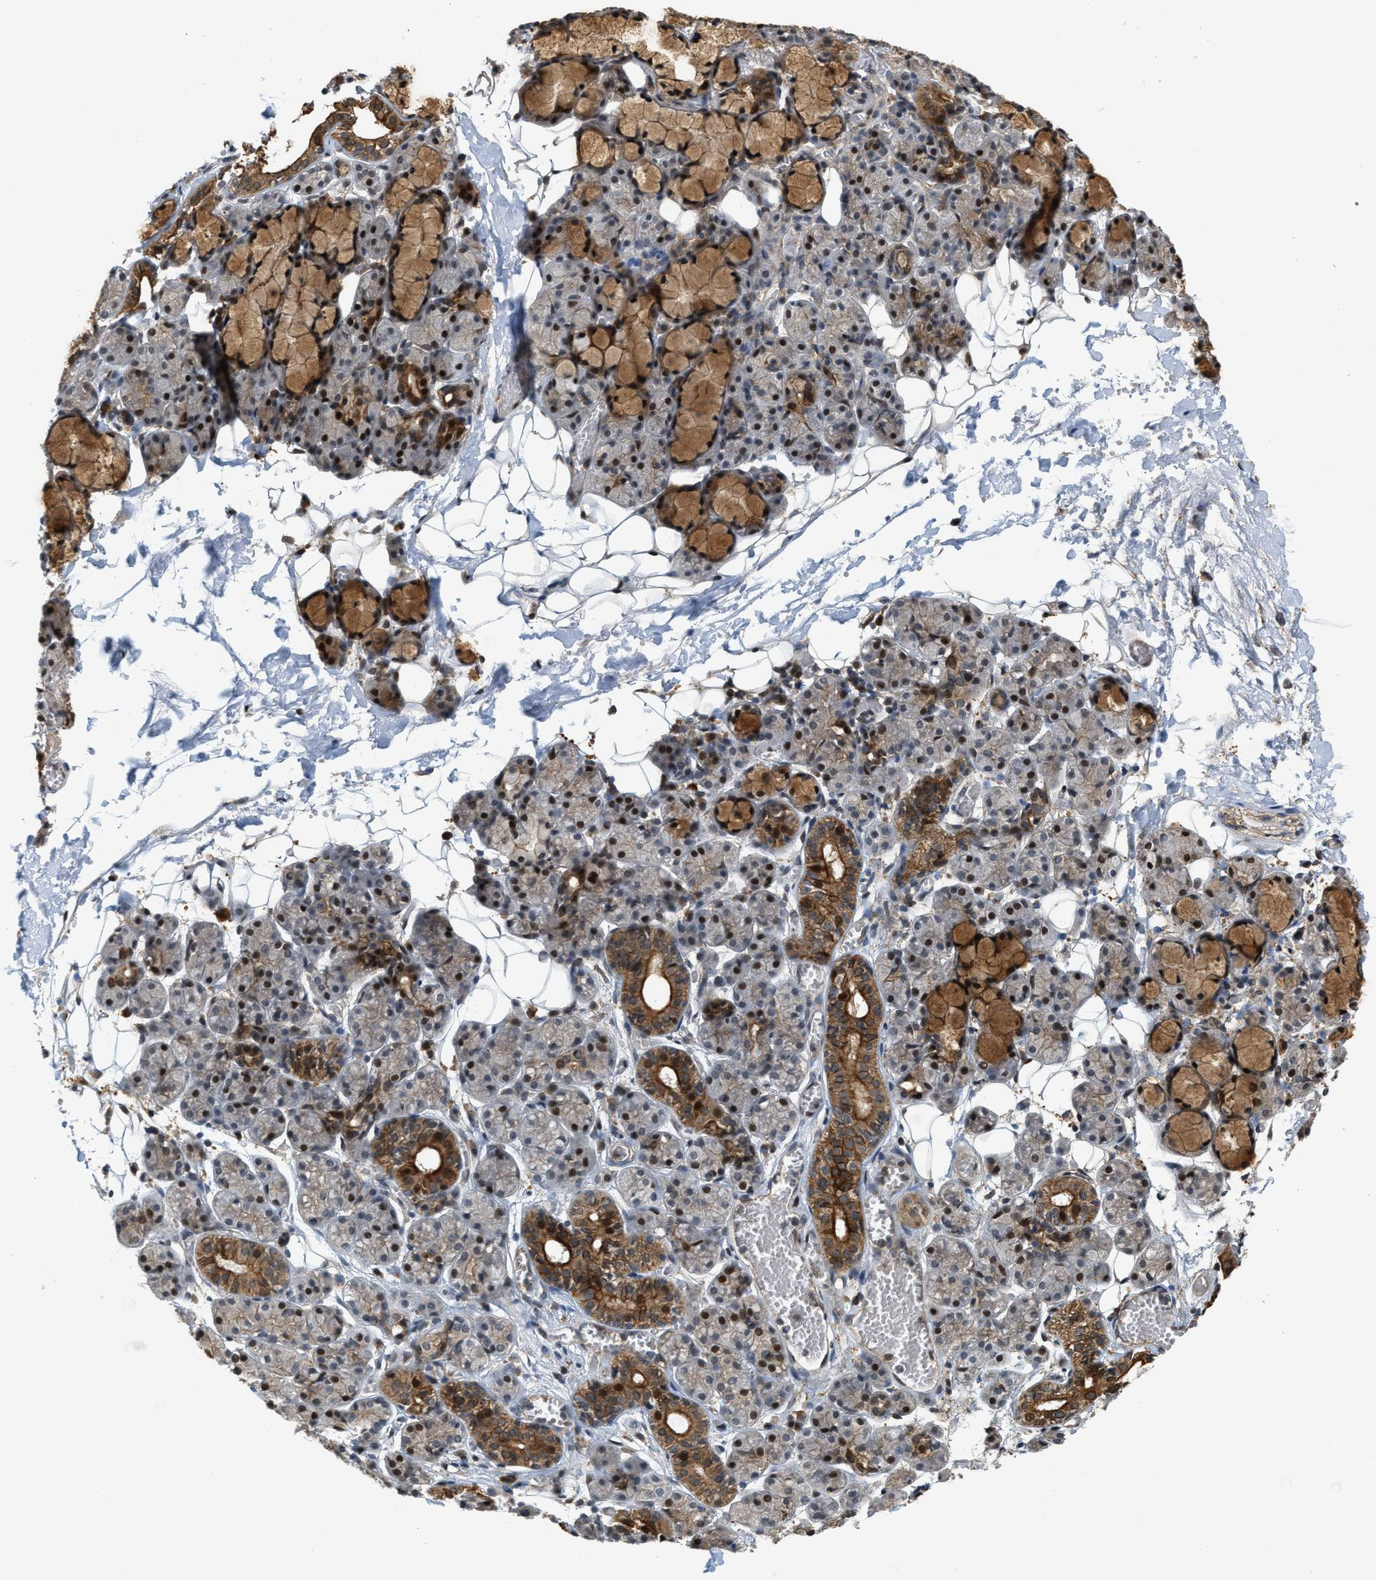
{"staining": {"intensity": "strong", "quantity": ">75%", "location": "cytoplasmic/membranous,nuclear"}, "tissue": "salivary gland", "cell_type": "Glandular cells", "image_type": "normal", "snomed": [{"axis": "morphology", "description": "Normal tissue, NOS"}, {"axis": "topography", "description": "Salivary gland"}], "caption": "Brown immunohistochemical staining in unremarkable salivary gland exhibits strong cytoplasmic/membranous,nuclear positivity in approximately >75% of glandular cells.", "gene": "SERTAD2", "patient": {"sex": "male", "age": 63}}